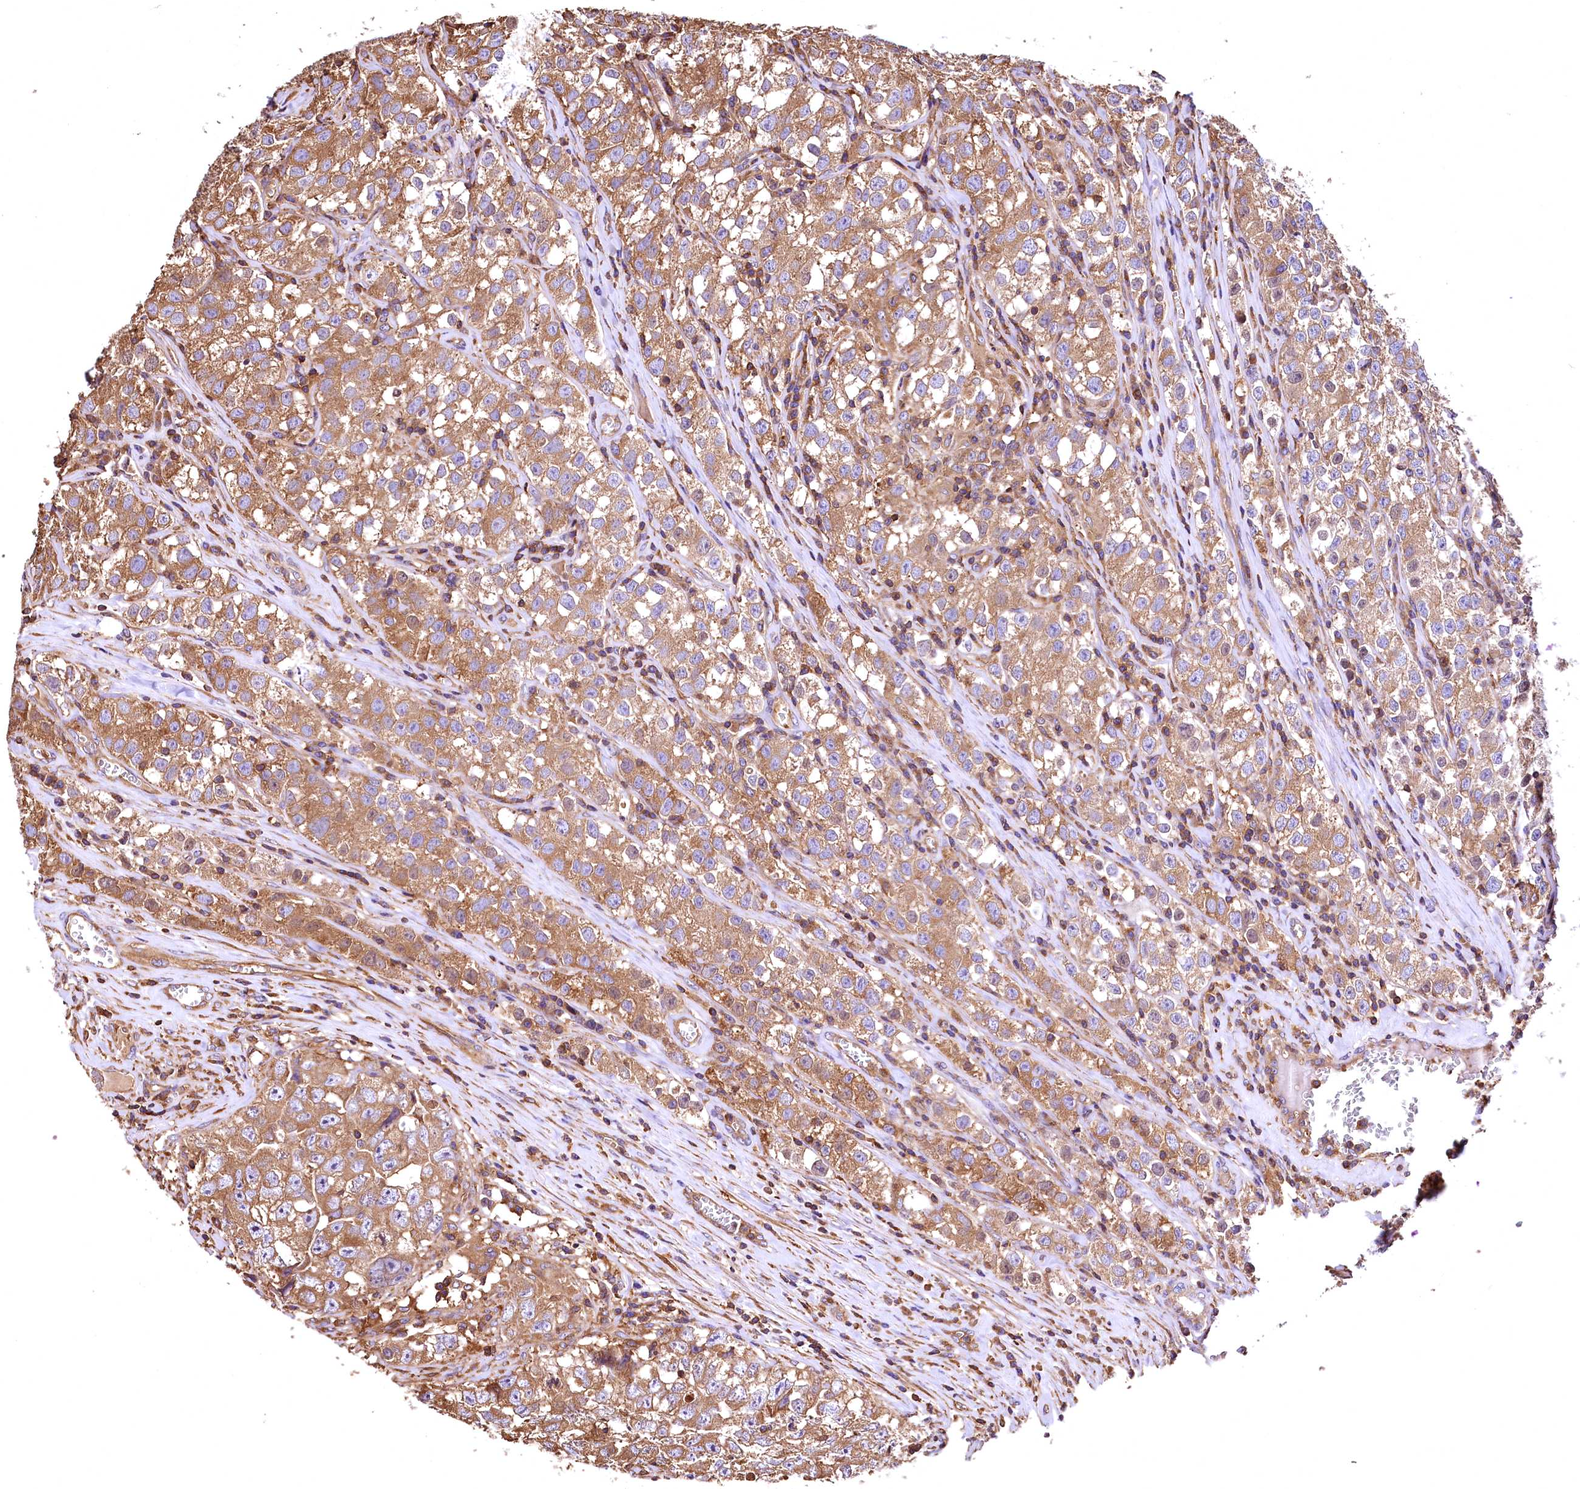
{"staining": {"intensity": "moderate", "quantity": ">75%", "location": "cytoplasmic/membranous"}, "tissue": "testis cancer", "cell_type": "Tumor cells", "image_type": "cancer", "snomed": [{"axis": "morphology", "description": "Seminoma, NOS"}, {"axis": "morphology", "description": "Carcinoma, Embryonal, NOS"}, {"axis": "topography", "description": "Testis"}], "caption": "Immunohistochemical staining of human testis cancer (seminoma) shows medium levels of moderate cytoplasmic/membranous staining in about >75% of tumor cells. The staining was performed using DAB, with brown indicating positive protein expression. Nuclei are stained blue with hematoxylin.", "gene": "RARS2", "patient": {"sex": "male", "age": 43}}